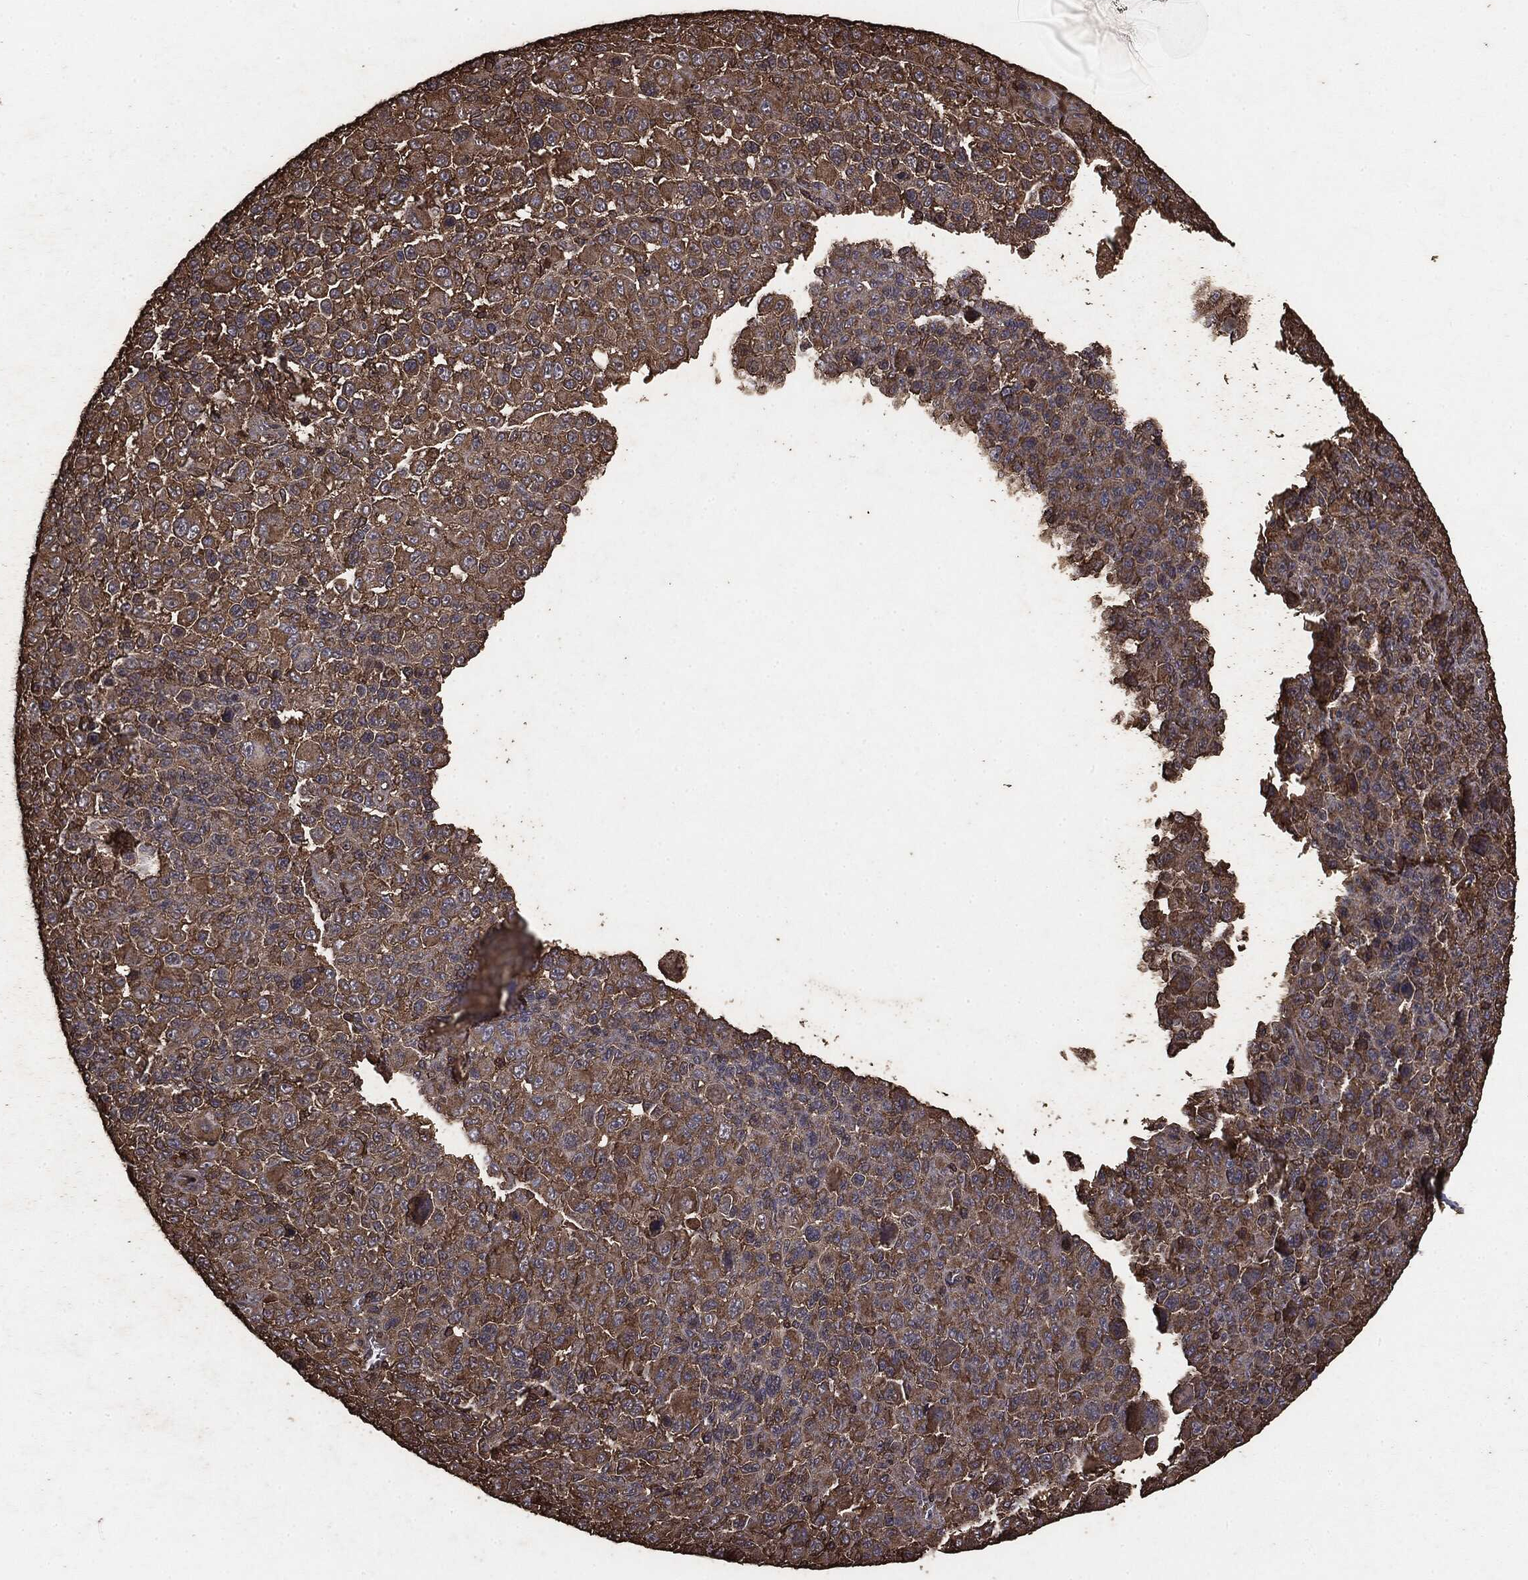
{"staining": {"intensity": "moderate", "quantity": "25%-75%", "location": "cytoplasmic/membranous"}, "tissue": "melanoma", "cell_type": "Tumor cells", "image_type": "cancer", "snomed": [{"axis": "morphology", "description": "Malignant melanoma, NOS"}, {"axis": "topography", "description": "Skin"}], "caption": "Tumor cells exhibit medium levels of moderate cytoplasmic/membranous positivity in about 25%-75% of cells in malignant melanoma.", "gene": "MTOR", "patient": {"sex": "female", "age": 57}}